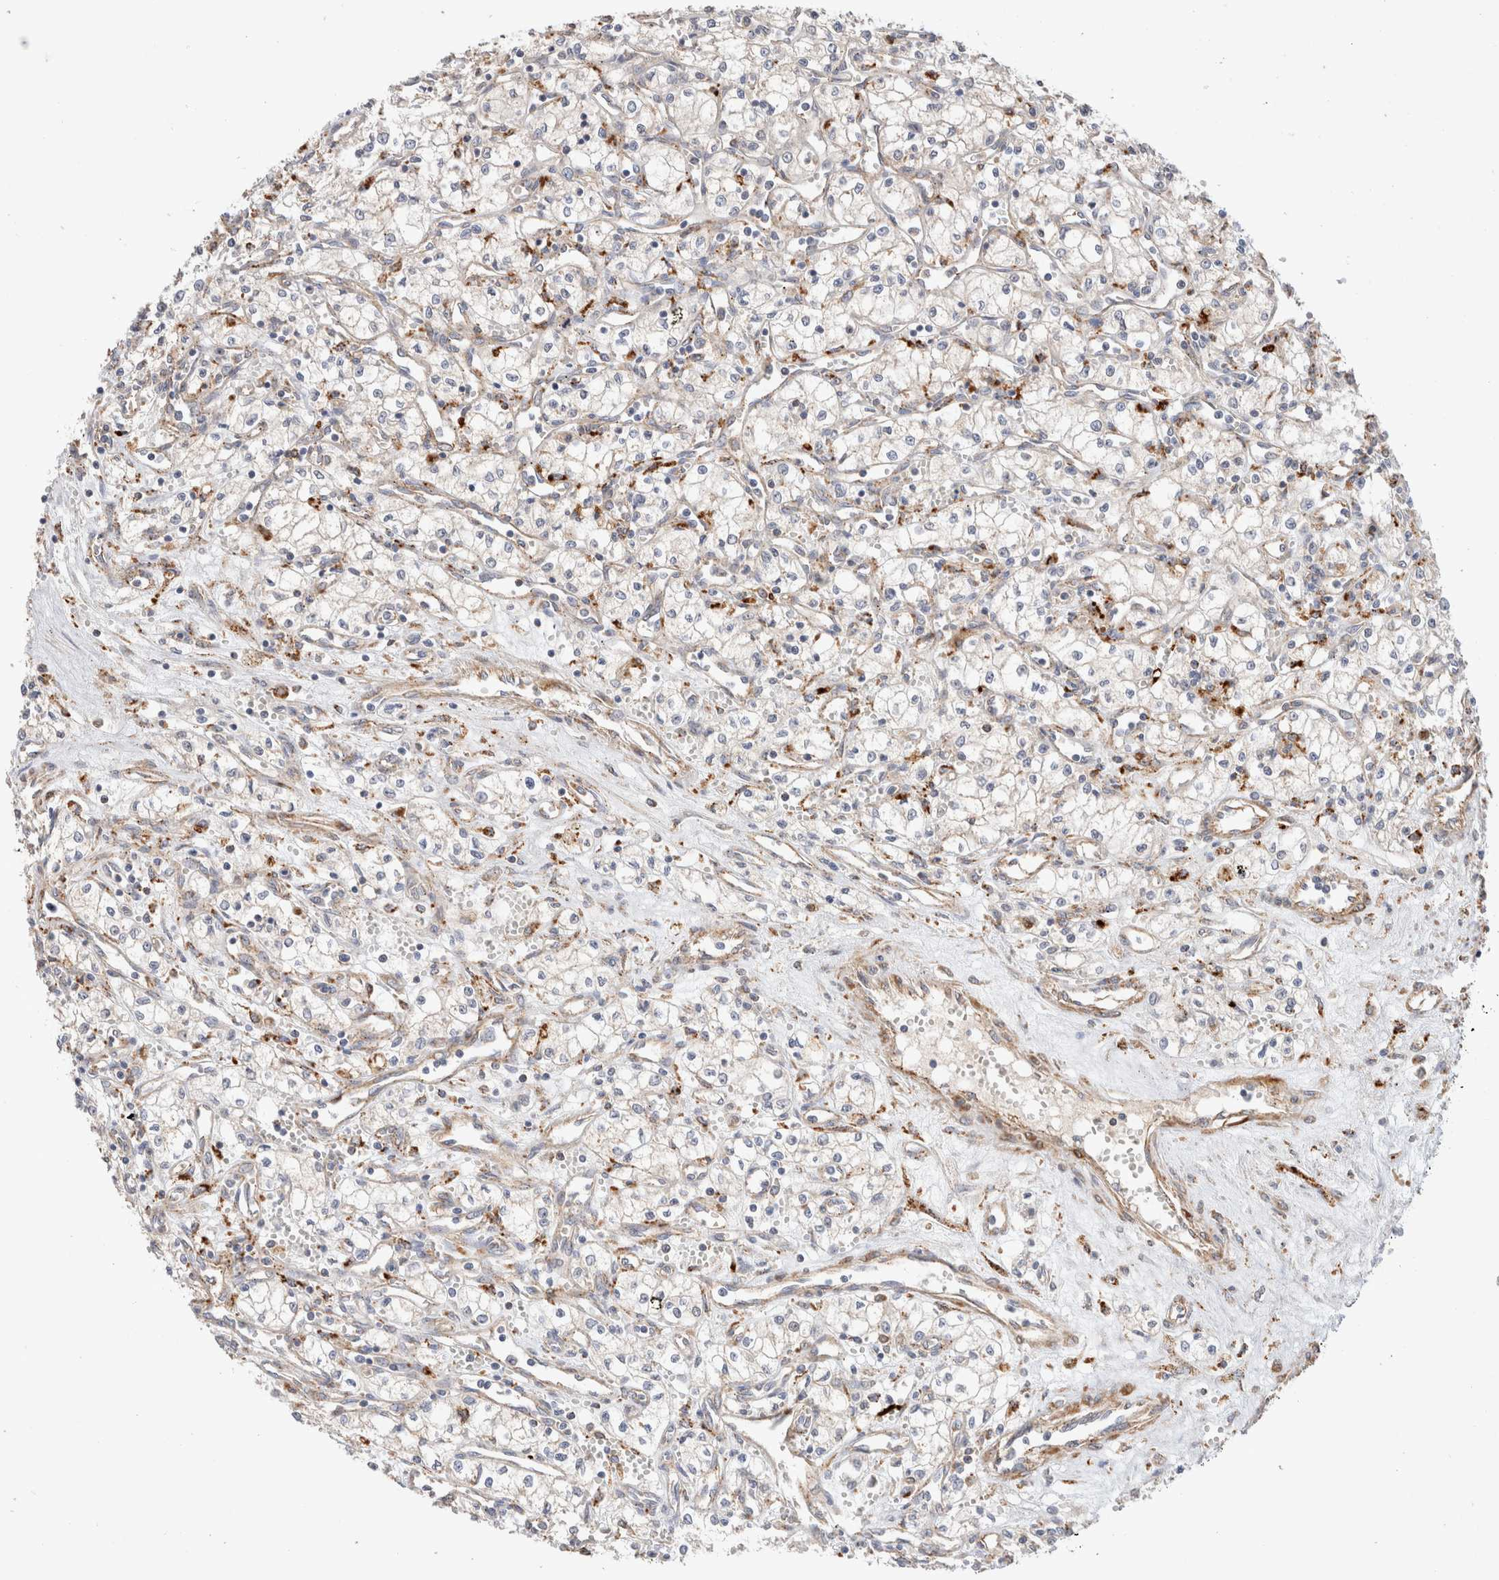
{"staining": {"intensity": "negative", "quantity": "none", "location": "none"}, "tissue": "renal cancer", "cell_type": "Tumor cells", "image_type": "cancer", "snomed": [{"axis": "morphology", "description": "Adenocarcinoma, NOS"}, {"axis": "topography", "description": "Kidney"}], "caption": "A micrograph of renal cancer stained for a protein demonstrates no brown staining in tumor cells.", "gene": "RABEPK", "patient": {"sex": "male", "age": 59}}